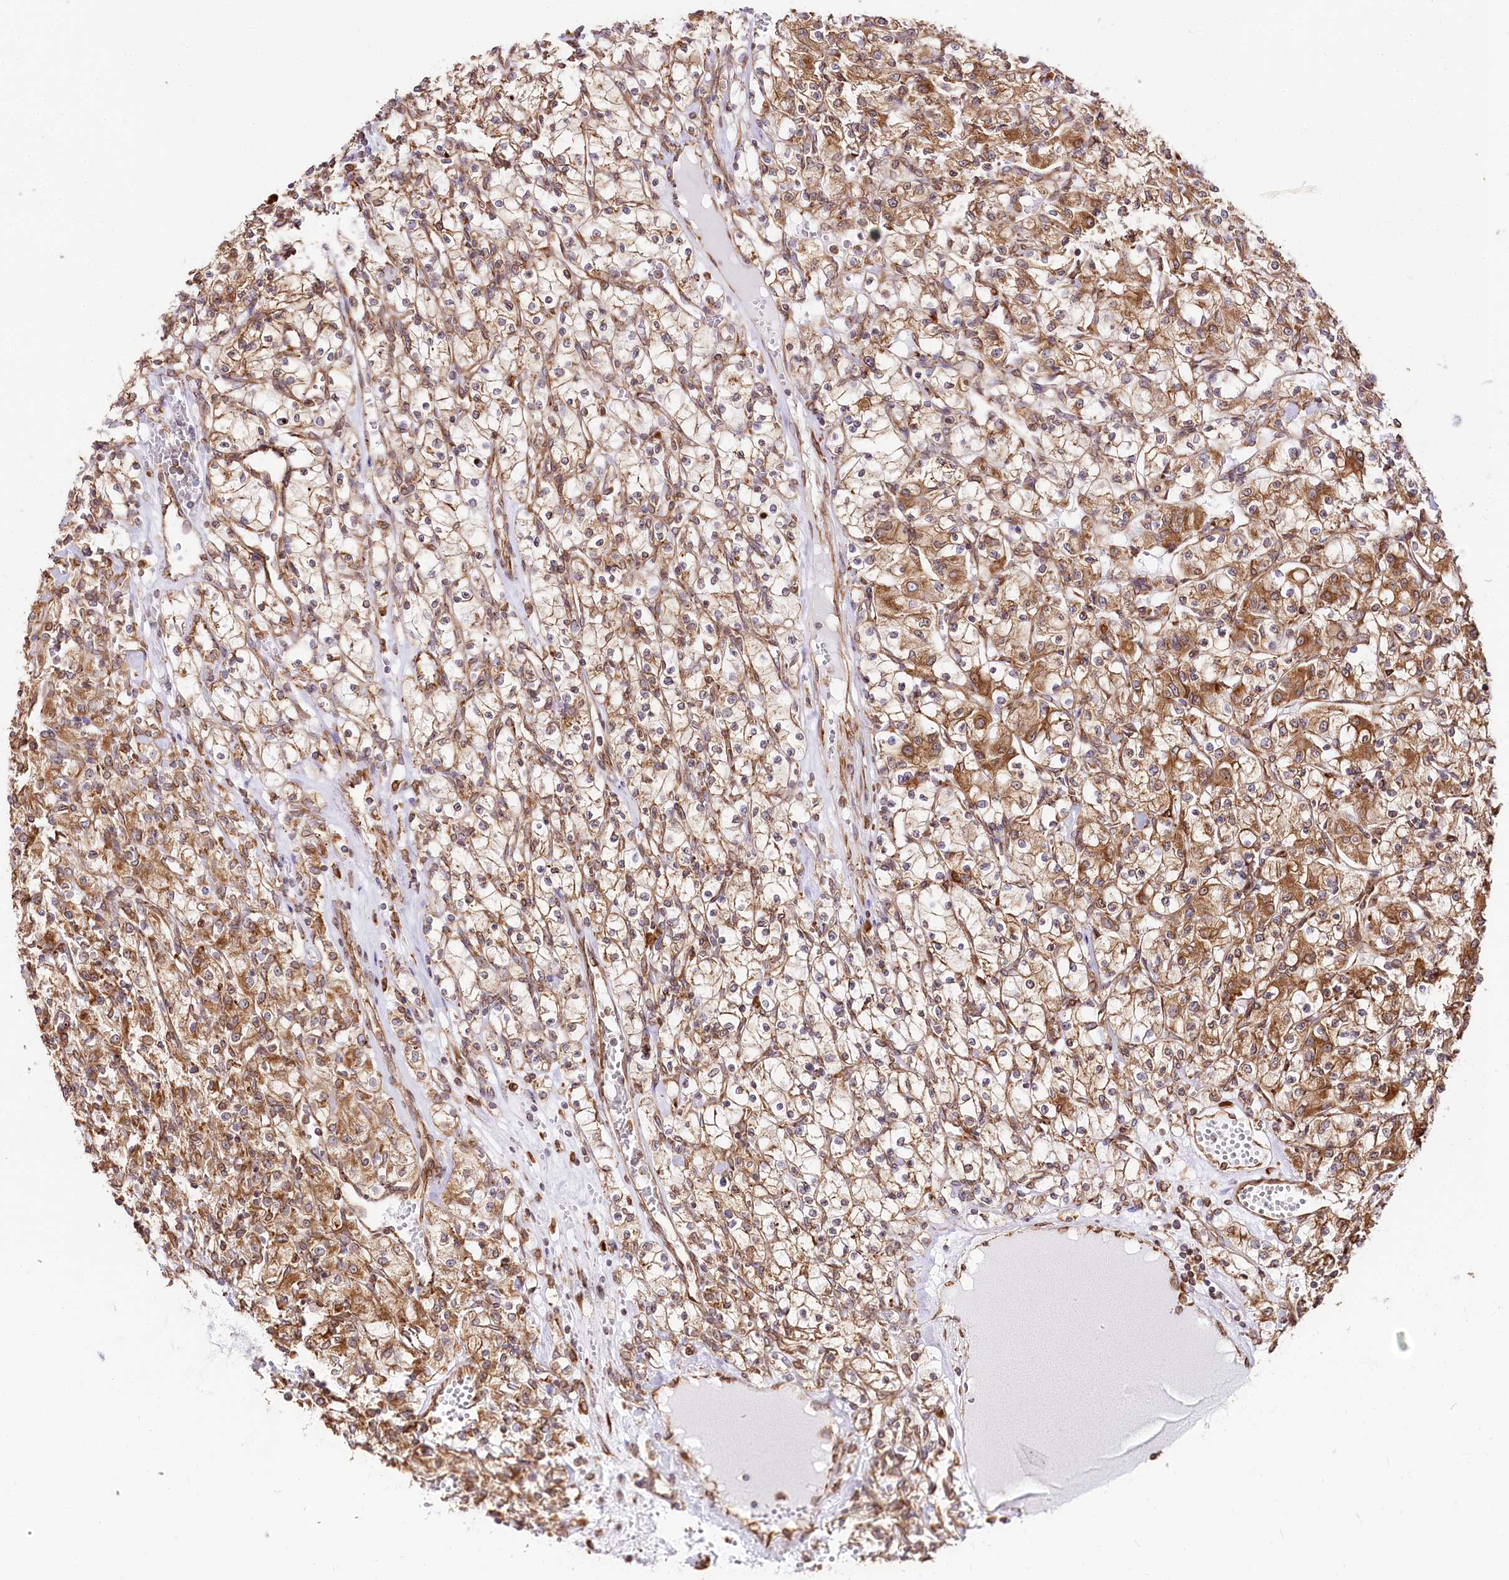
{"staining": {"intensity": "moderate", "quantity": ">75%", "location": "cytoplasmic/membranous"}, "tissue": "renal cancer", "cell_type": "Tumor cells", "image_type": "cancer", "snomed": [{"axis": "morphology", "description": "Adenocarcinoma, NOS"}, {"axis": "topography", "description": "Kidney"}], "caption": "Approximately >75% of tumor cells in adenocarcinoma (renal) exhibit moderate cytoplasmic/membranous protein expression as visualized by brown immunohistochemical staining.", "gene": "CNPY2", "patient": {"sex": "female", "age": 59}}